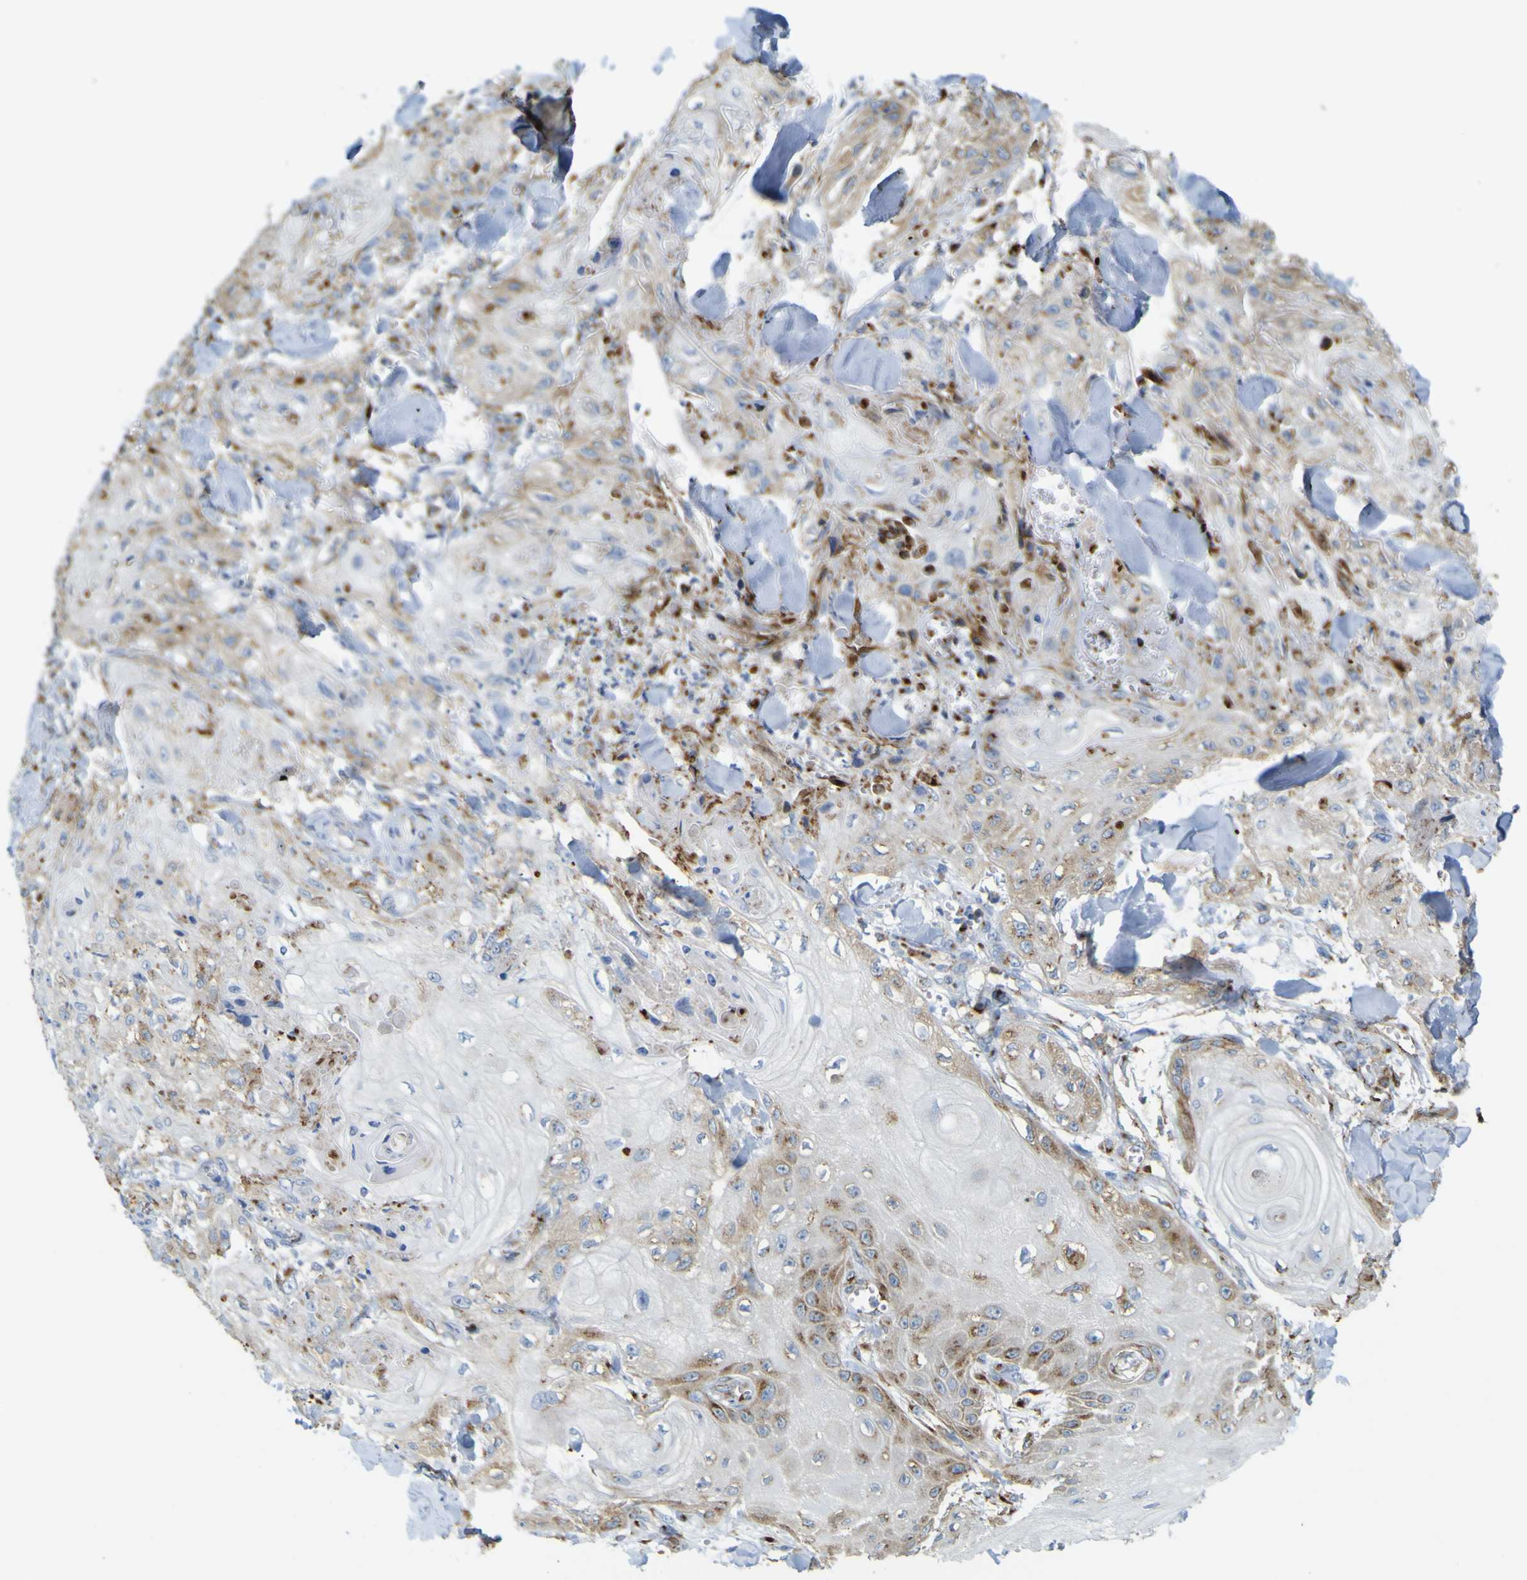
{"staining": {"intensity": "moderate", "quantity": "<25%", "location": "cytoplasmic/membranous"}, "tissue": "skin cancer", "cell_type": "Tumor cells", "image_type": "cancer", "snomed": [{"axis": "morphology", "description": "Squamous cell carcinoma, NOS"}, {"axis": "topography", "description": "Skin"}], "caption": "An immunohistochemistry photomicrograph of tumor tissue is shown. Protein staining in brown shows moderate cytoplasmic/membranous positivity in skin cancer within tumor cells. Nuclei are stained in blue.", "gene": "IGF2R", "patient": {"sex": "male", "age": 74}}